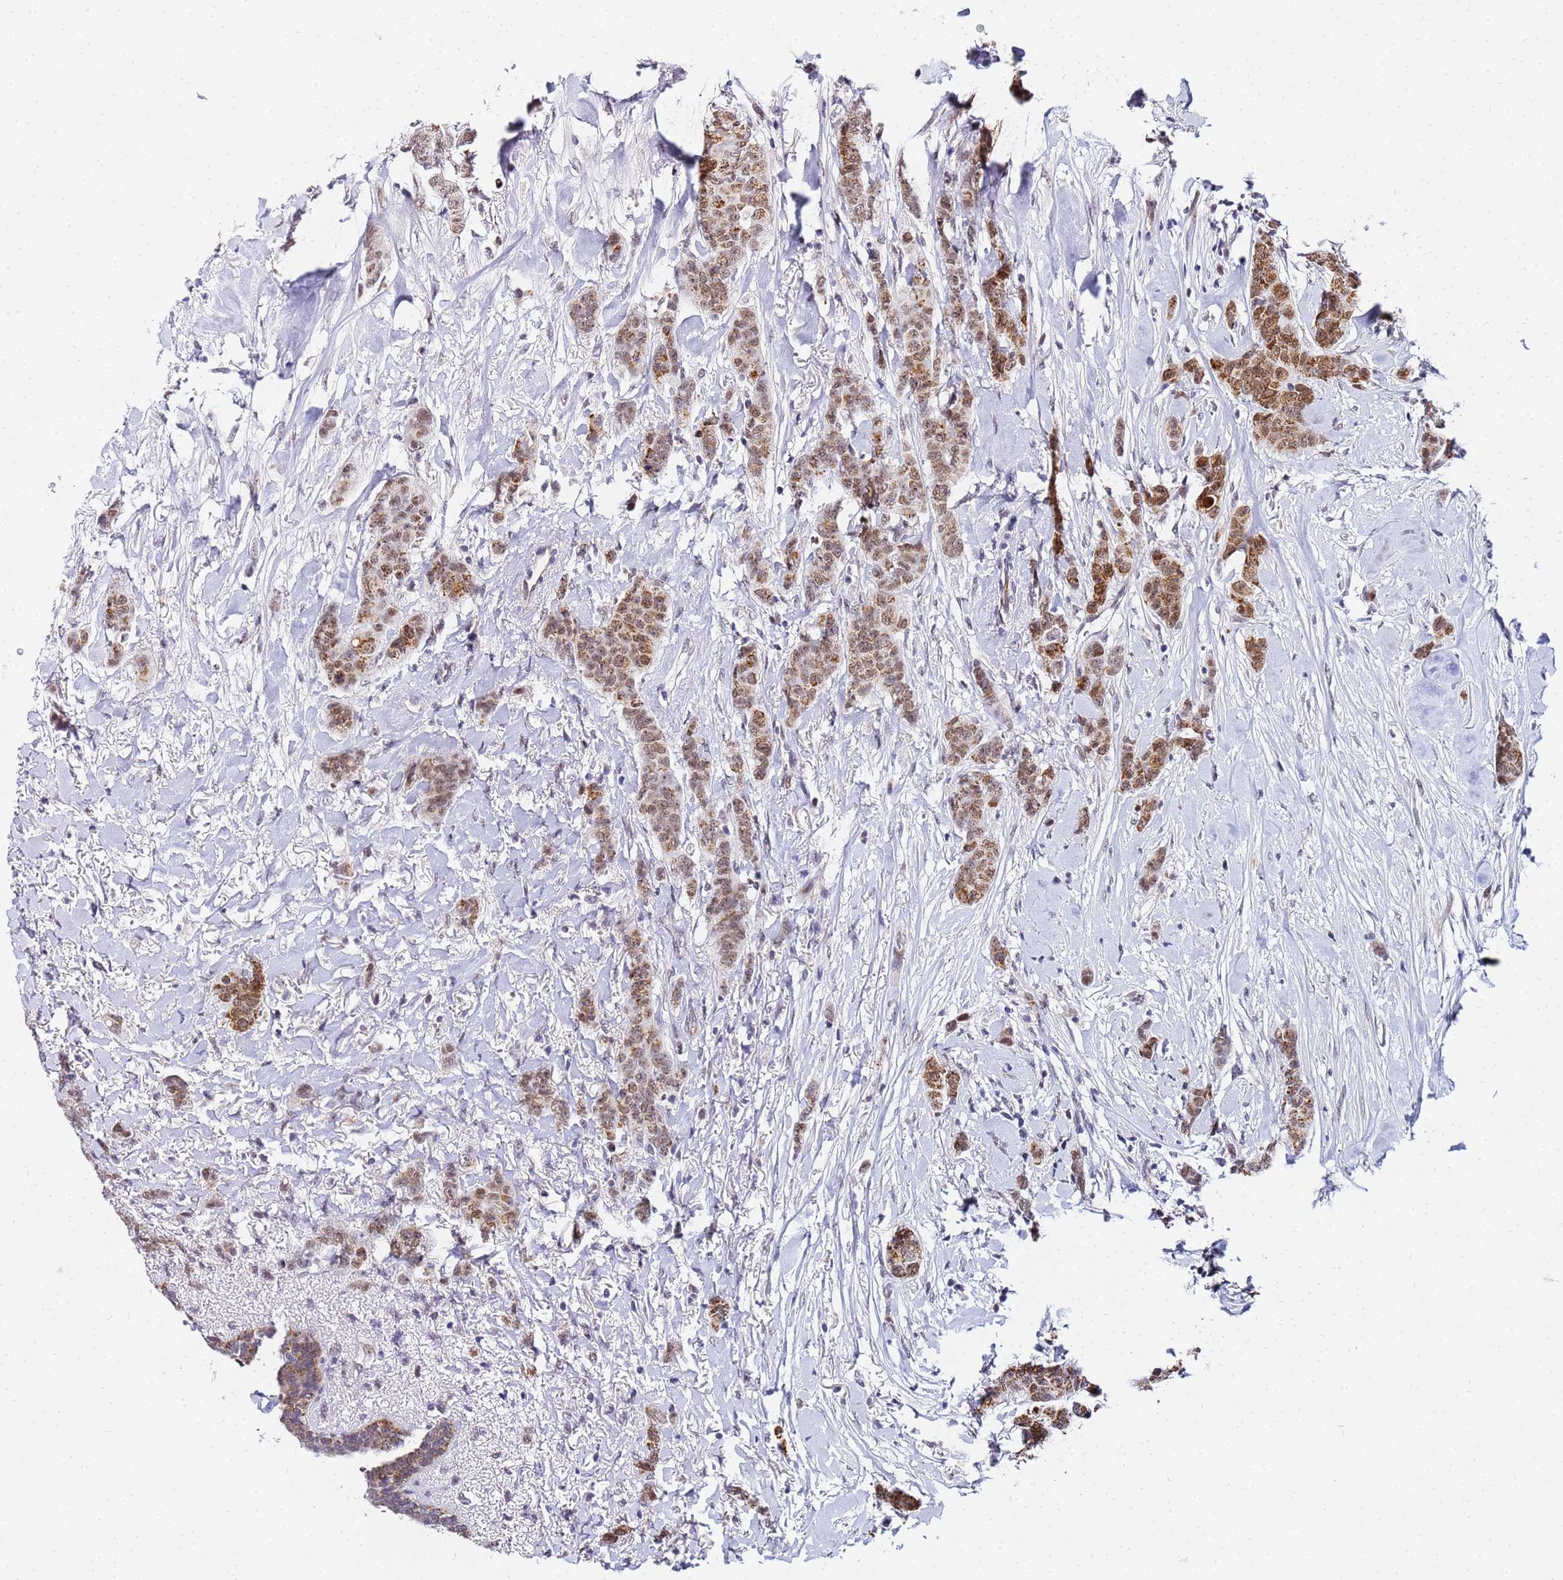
{"staining": {"intensity": "moderate", "quantity": ">75%", "location": "cytoplasmic/membranous,nuclear"}, "tissue": "breast cancer", "cell_type": "Tumor cells", "image_type": "cancer", "snomed": [{"axis": "morphology", "description": "Duct carcinoma"}, {"axis": "topography", "description": "Breast"}], "caption": "Immunohistochemical staining of human breast infiltrating ductal carcinoma exhibits medium levels of moderate cytoplasmic/membranous and nuclear protein positivity in about >75% of tumor cells.", "gene": "CKMT1A", "patient": {"sex": "female", "age": 40}}